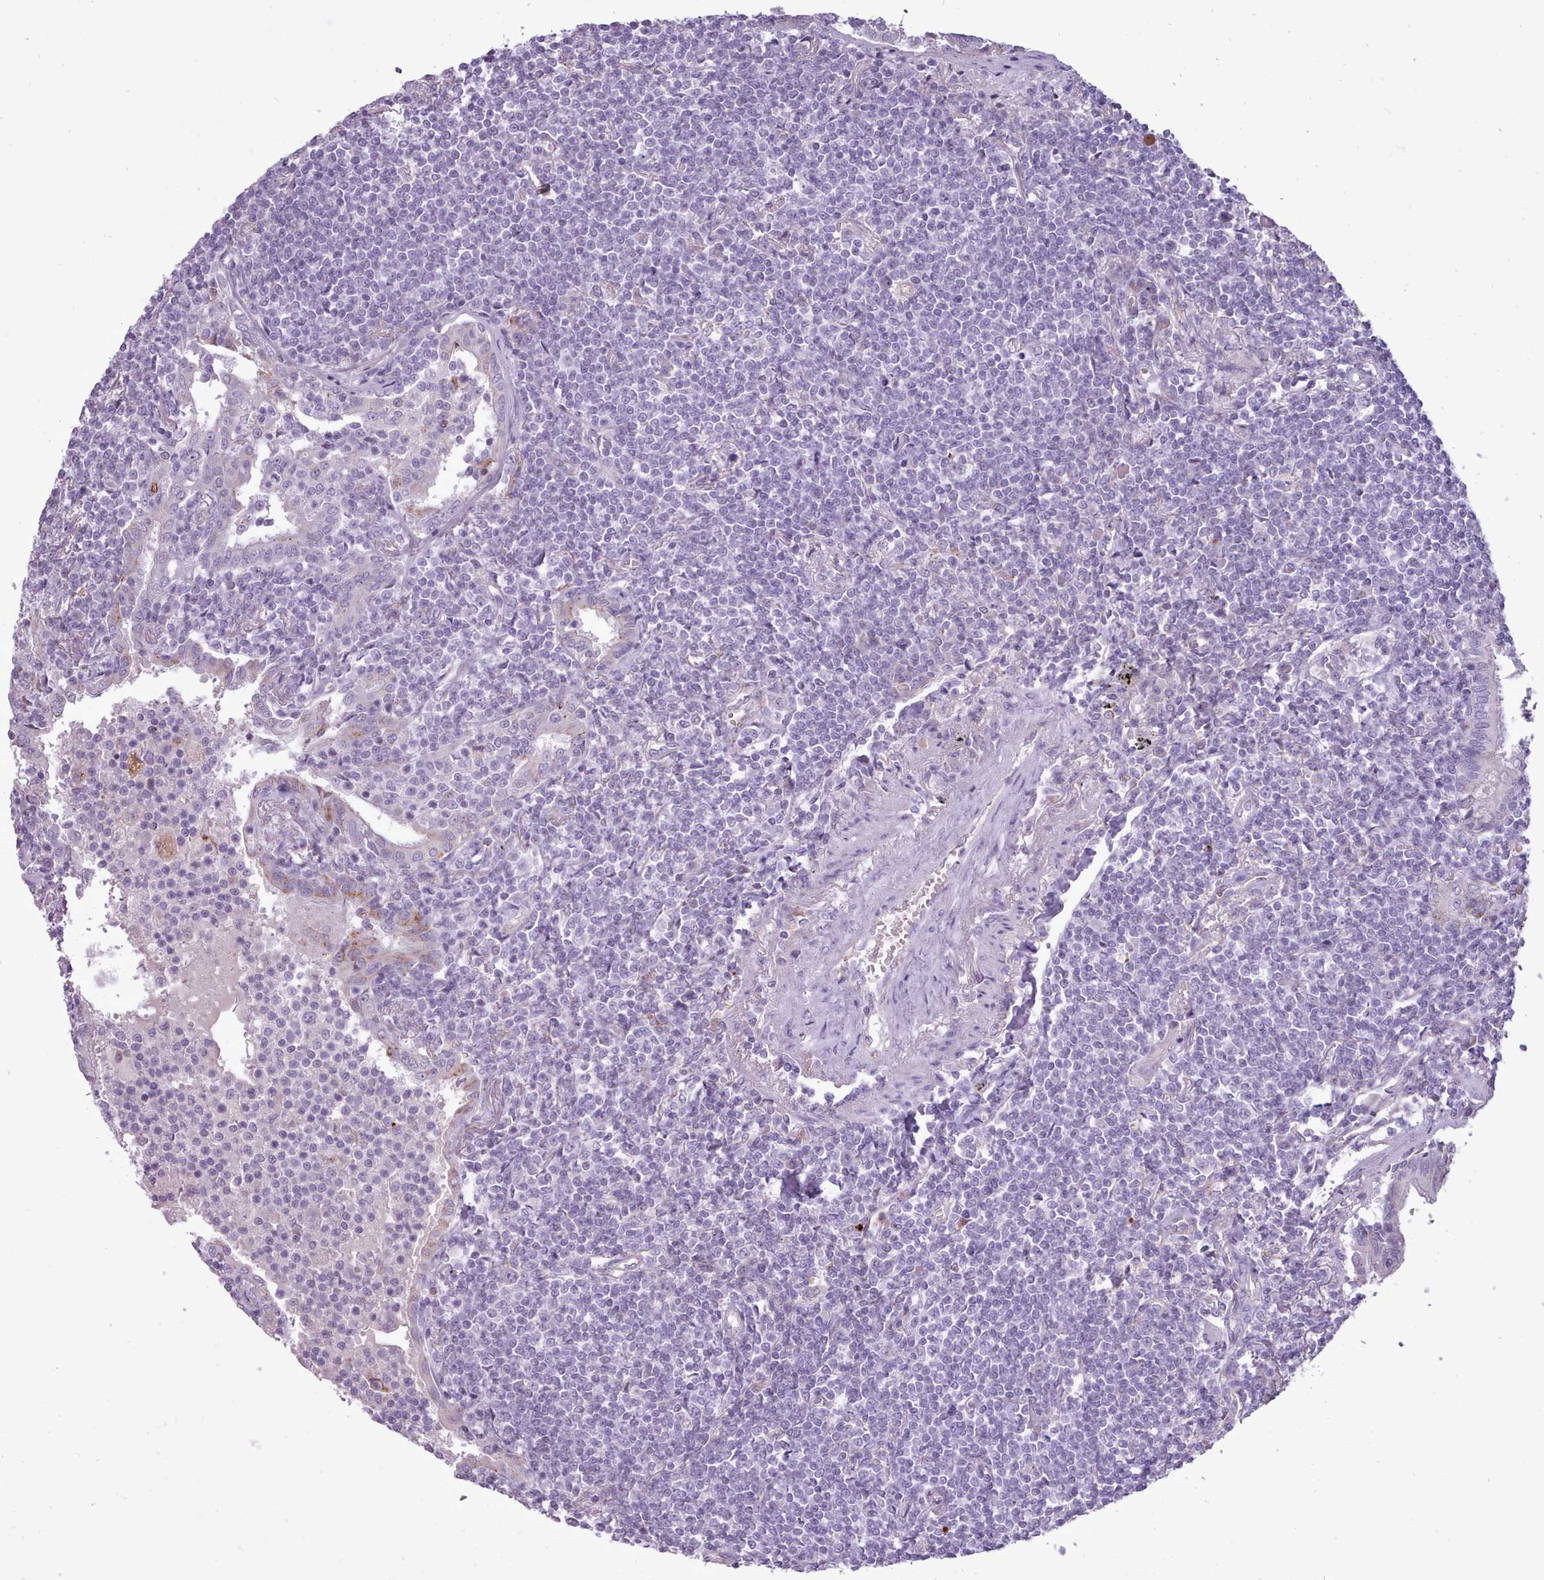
{"staining": {"intensity": "negative", "quantity": "none", "location": "none"}, "tissue": "lymphoma", "cell_type": "Tumor cells", "image_type": "cancer", "snomed": [{"axis": "morphology", "description": "Malignant lymphoma, non-Hodgkin's type, Low grade"}, {"axis": "topography", "description": "Lung"}], "caption": "Lymphoma stained for a protein using immunohistochemistry displays no staining tumor cells.", "gene": "ATRAID", "patient": {"sex": "female", "age": 71}}